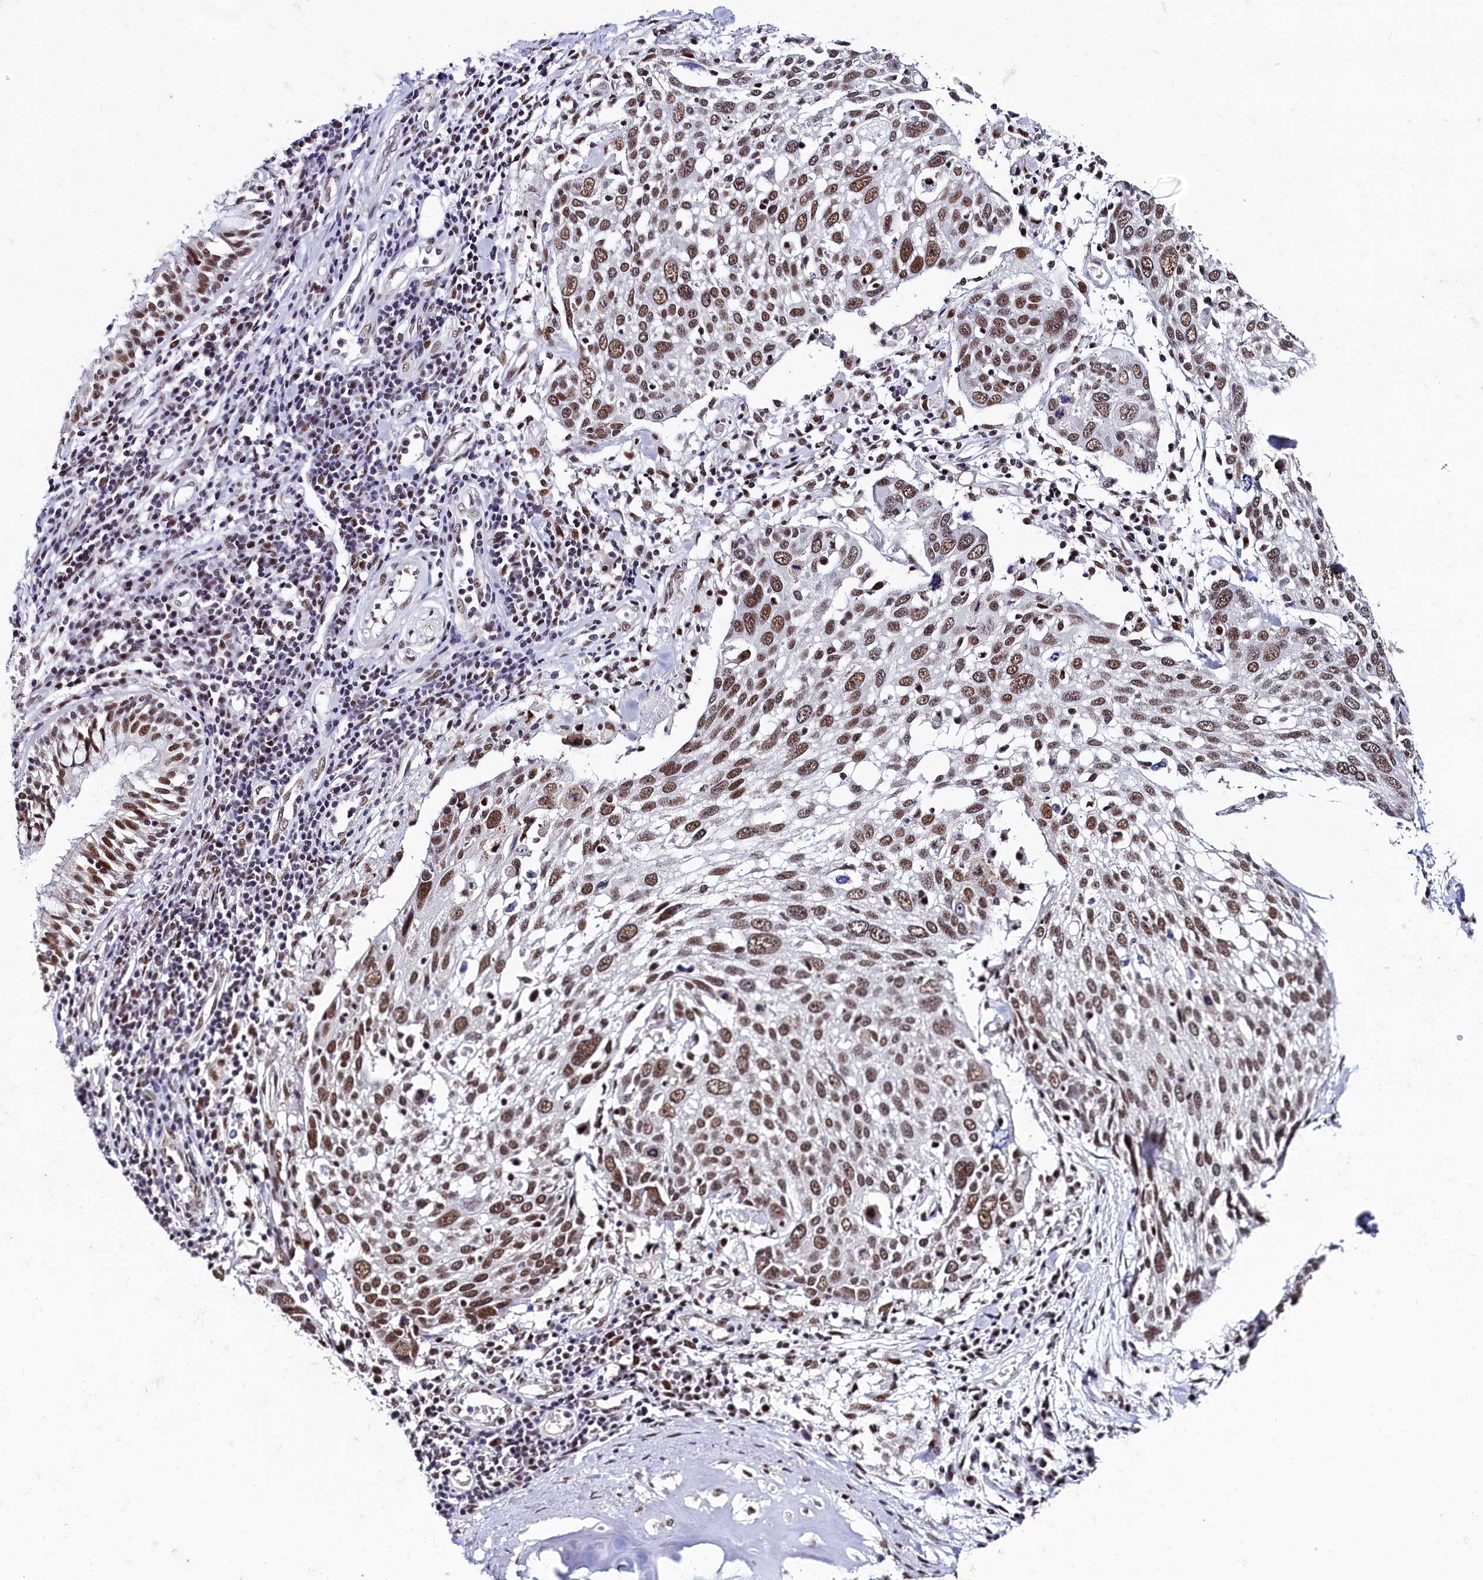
{"staining": {"intensity": "moderate", "quantity": ">75%", "location": "nuclear"}, "tissue": "lung cancer", "cell_type": "Tumor cells", "image_type": "cancer", "snomed": [{"axis": "morphology", "description": "Squamous cell carcinoma, NOS"}, {"axis": "topography", "description": "Lung"}], "caption": "A brown stain highlights moderate nuclear expression of a protein in human lung cancer tumor cells.", "gene": "CPSF7", "patient": {"sex": "male", "age": 65}}